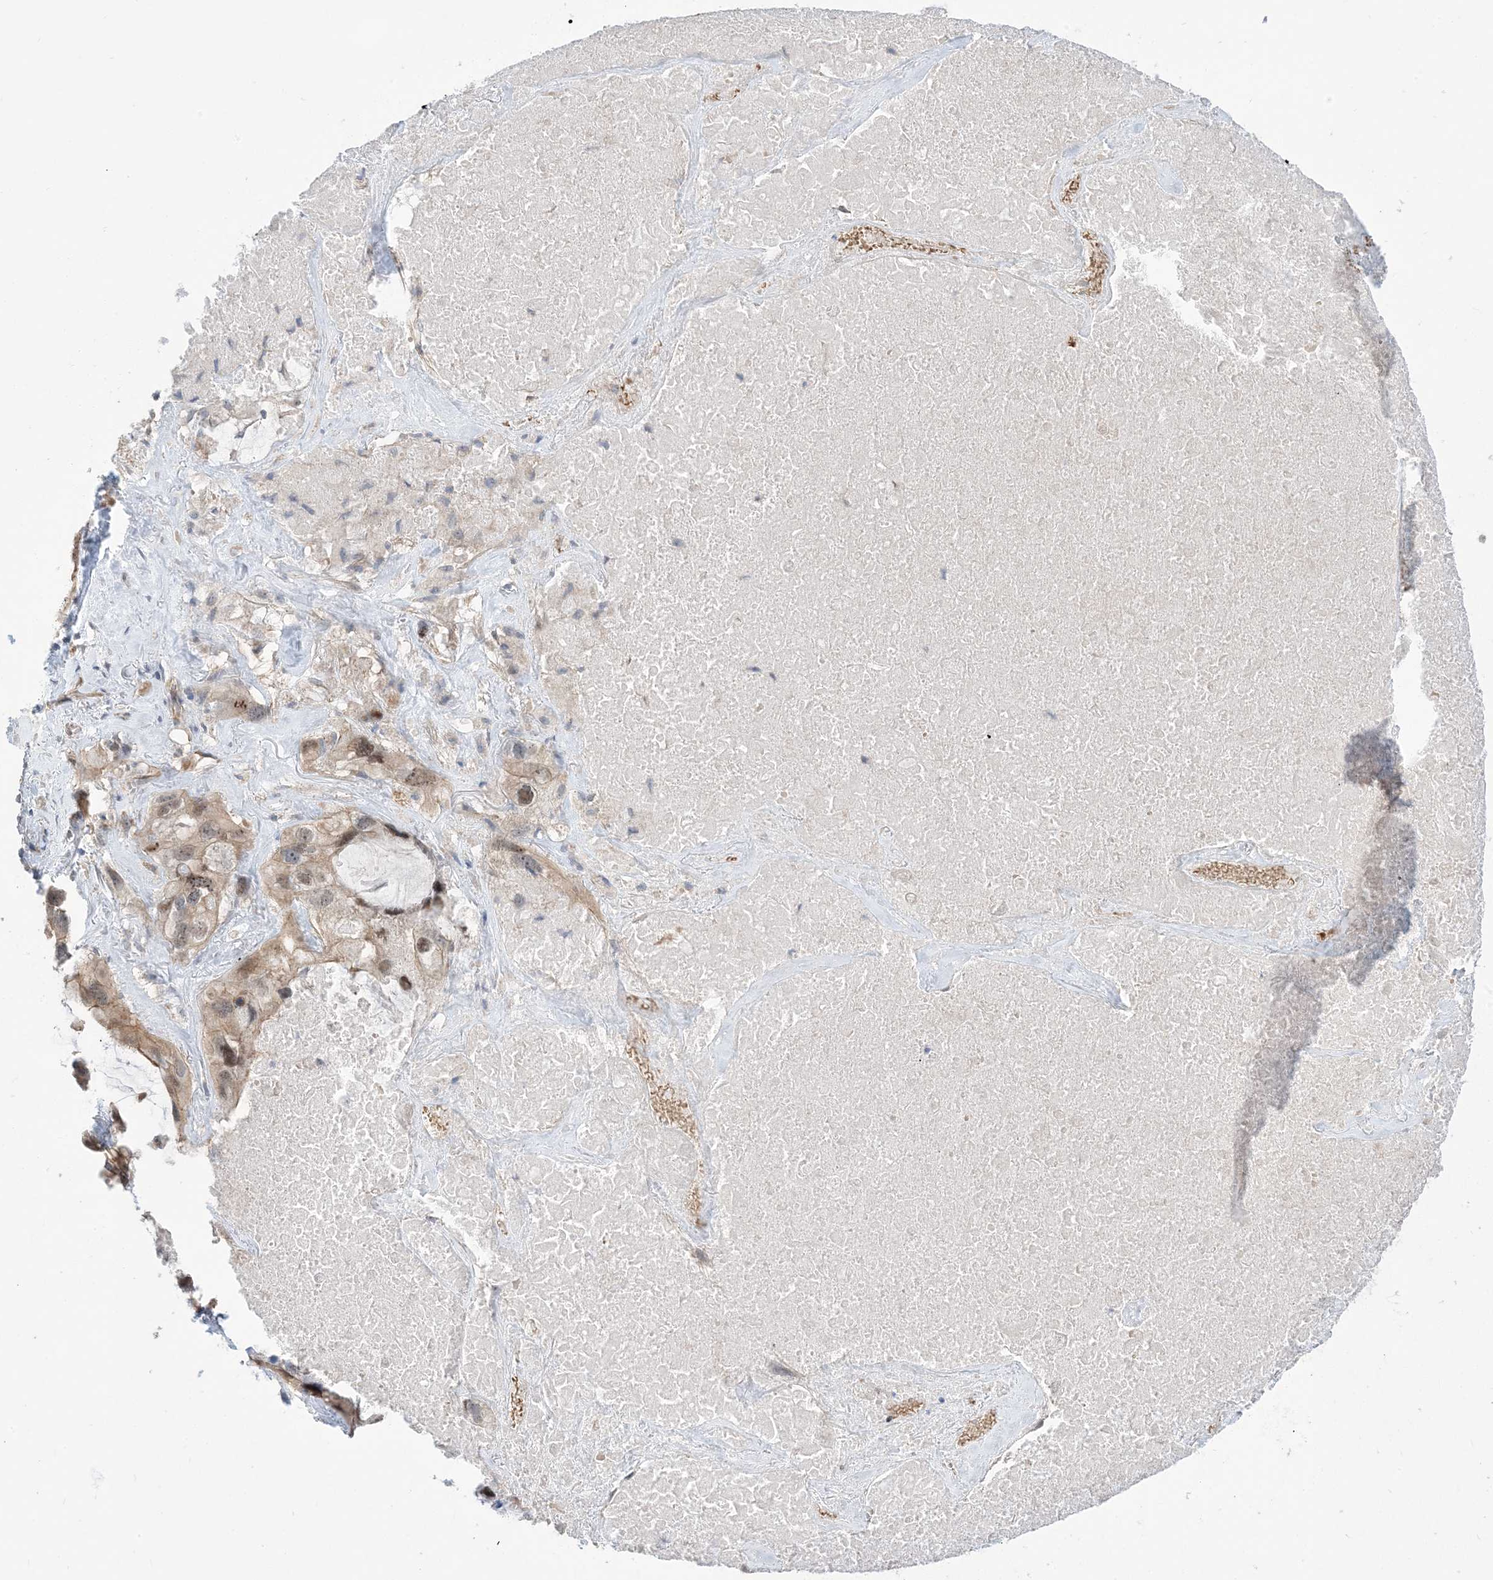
{"staining": {"intensity": "weak", "quantity": "25%-75%", "location": "cytoplasmic/membranous,nuclear"}, "tissue": "lung cancer", "cell_type": "Tumor cells", "image_type": "cancer", "snomed": [{"axis": "morphology", "description": "Squamous cell carcinoma, NOS"}, {"axis": "topography", "description": "Lung"}], "caption": "A brown stain labels weak cytoplasmic/membranous and nuclear staining of a protein in lung cancer tumor cells.", "gene": "AOC1", "patient": {"sex": "female", "age": 73}}